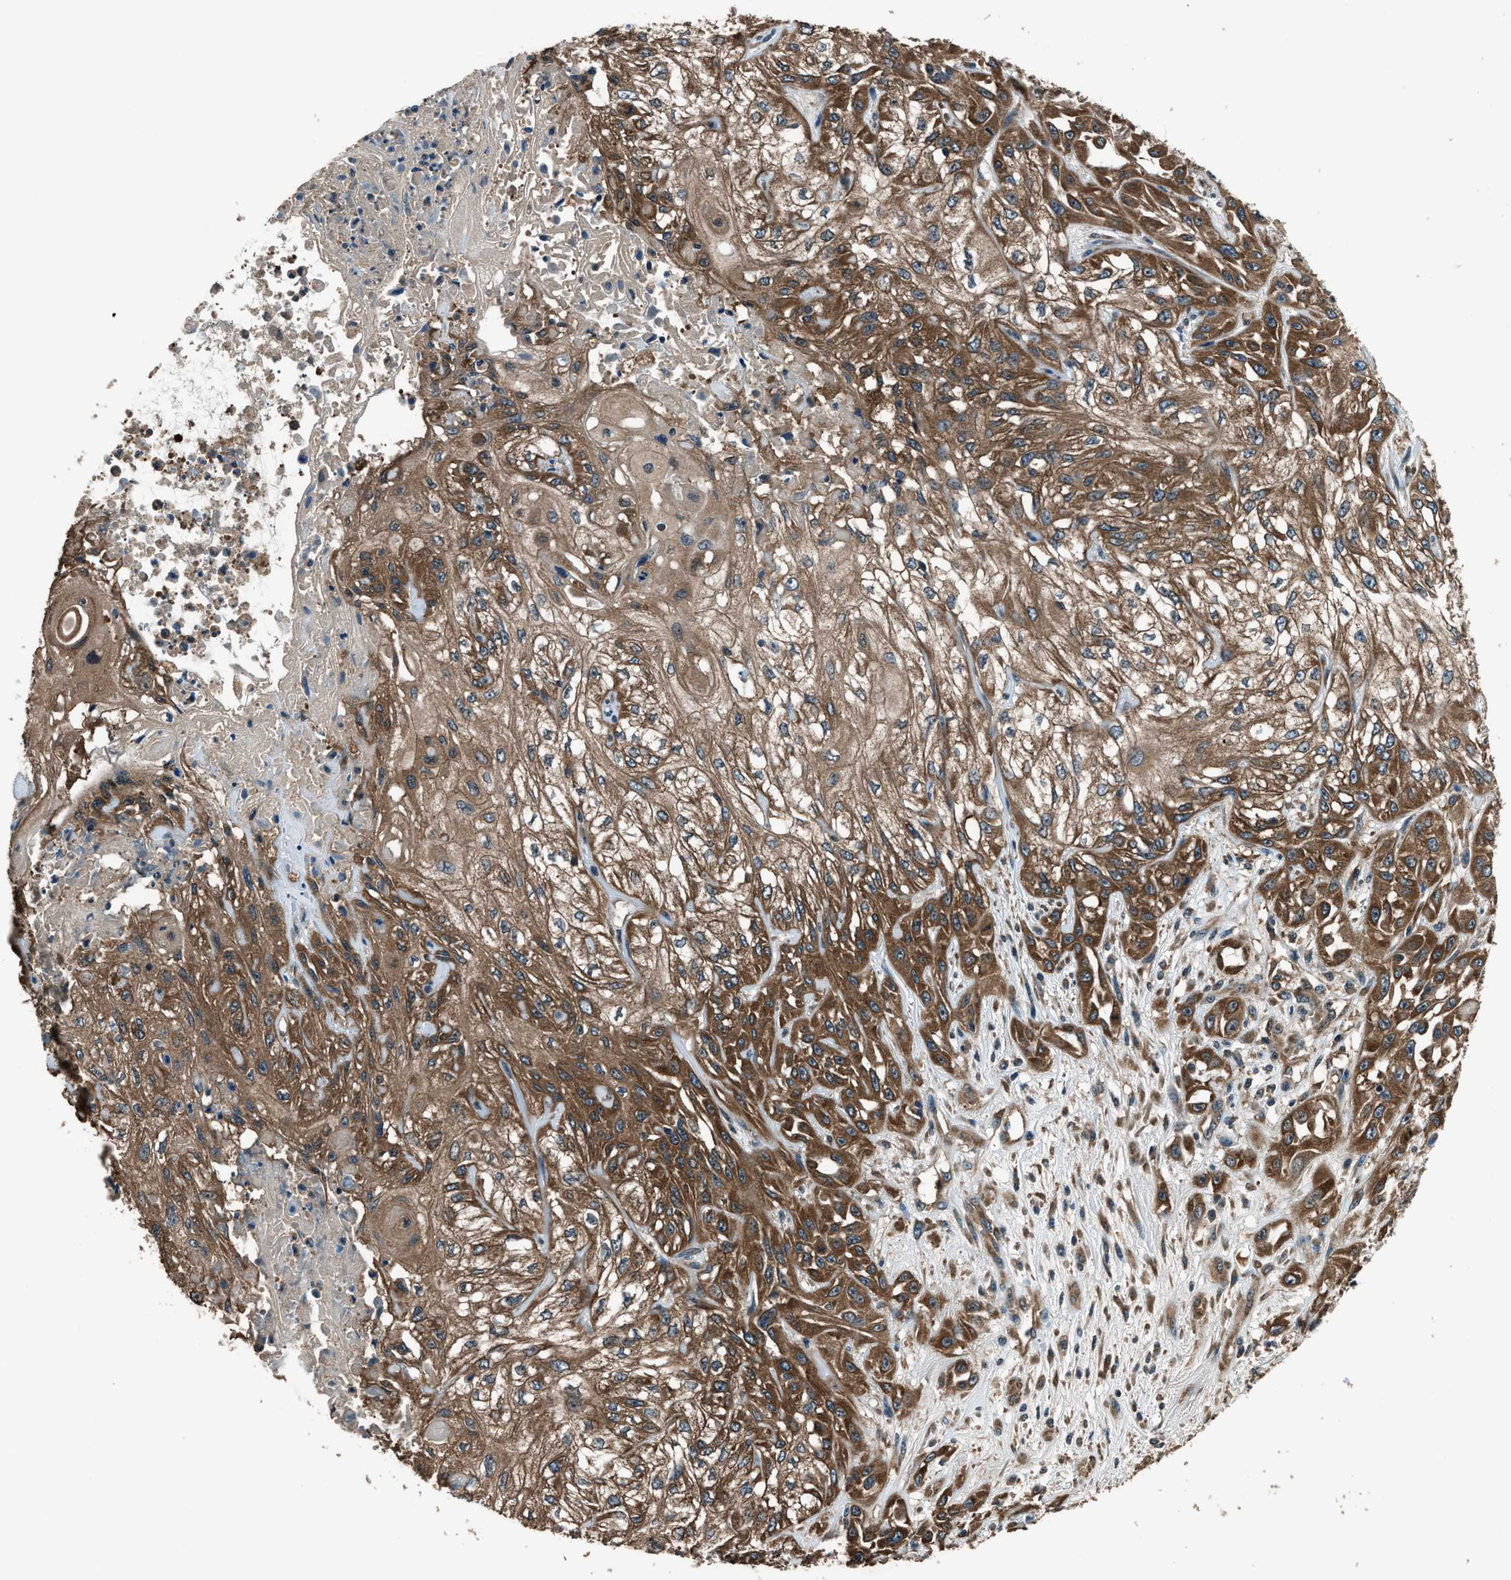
{"staining": {"intensity": "strong", "quantity": ">75%", "location": "cytoplasmic/membranous"}, "tissue": "skin cancer", "cell_type": "Tumor cells", "image_type": "cancer", "snomed": [{"axis": "morphology", "description": "Squamous cell carcinoma, NOS"}, {"axis": "morphology", "description": "Squamous cell carcinoma, metastatic, NOS"}, {"axis": "topography", "description": "Skin"}, {"axis": "topography", "description": "Lymph node"}], "caption": "A brown stain highlights strong cytoplasmic/membranous positivity of a protein in skin metastatic squamous cell carcinoma tumor cells.", "gene": "ARFGAP2", "patient": {"sex": "male", "age": 75}}